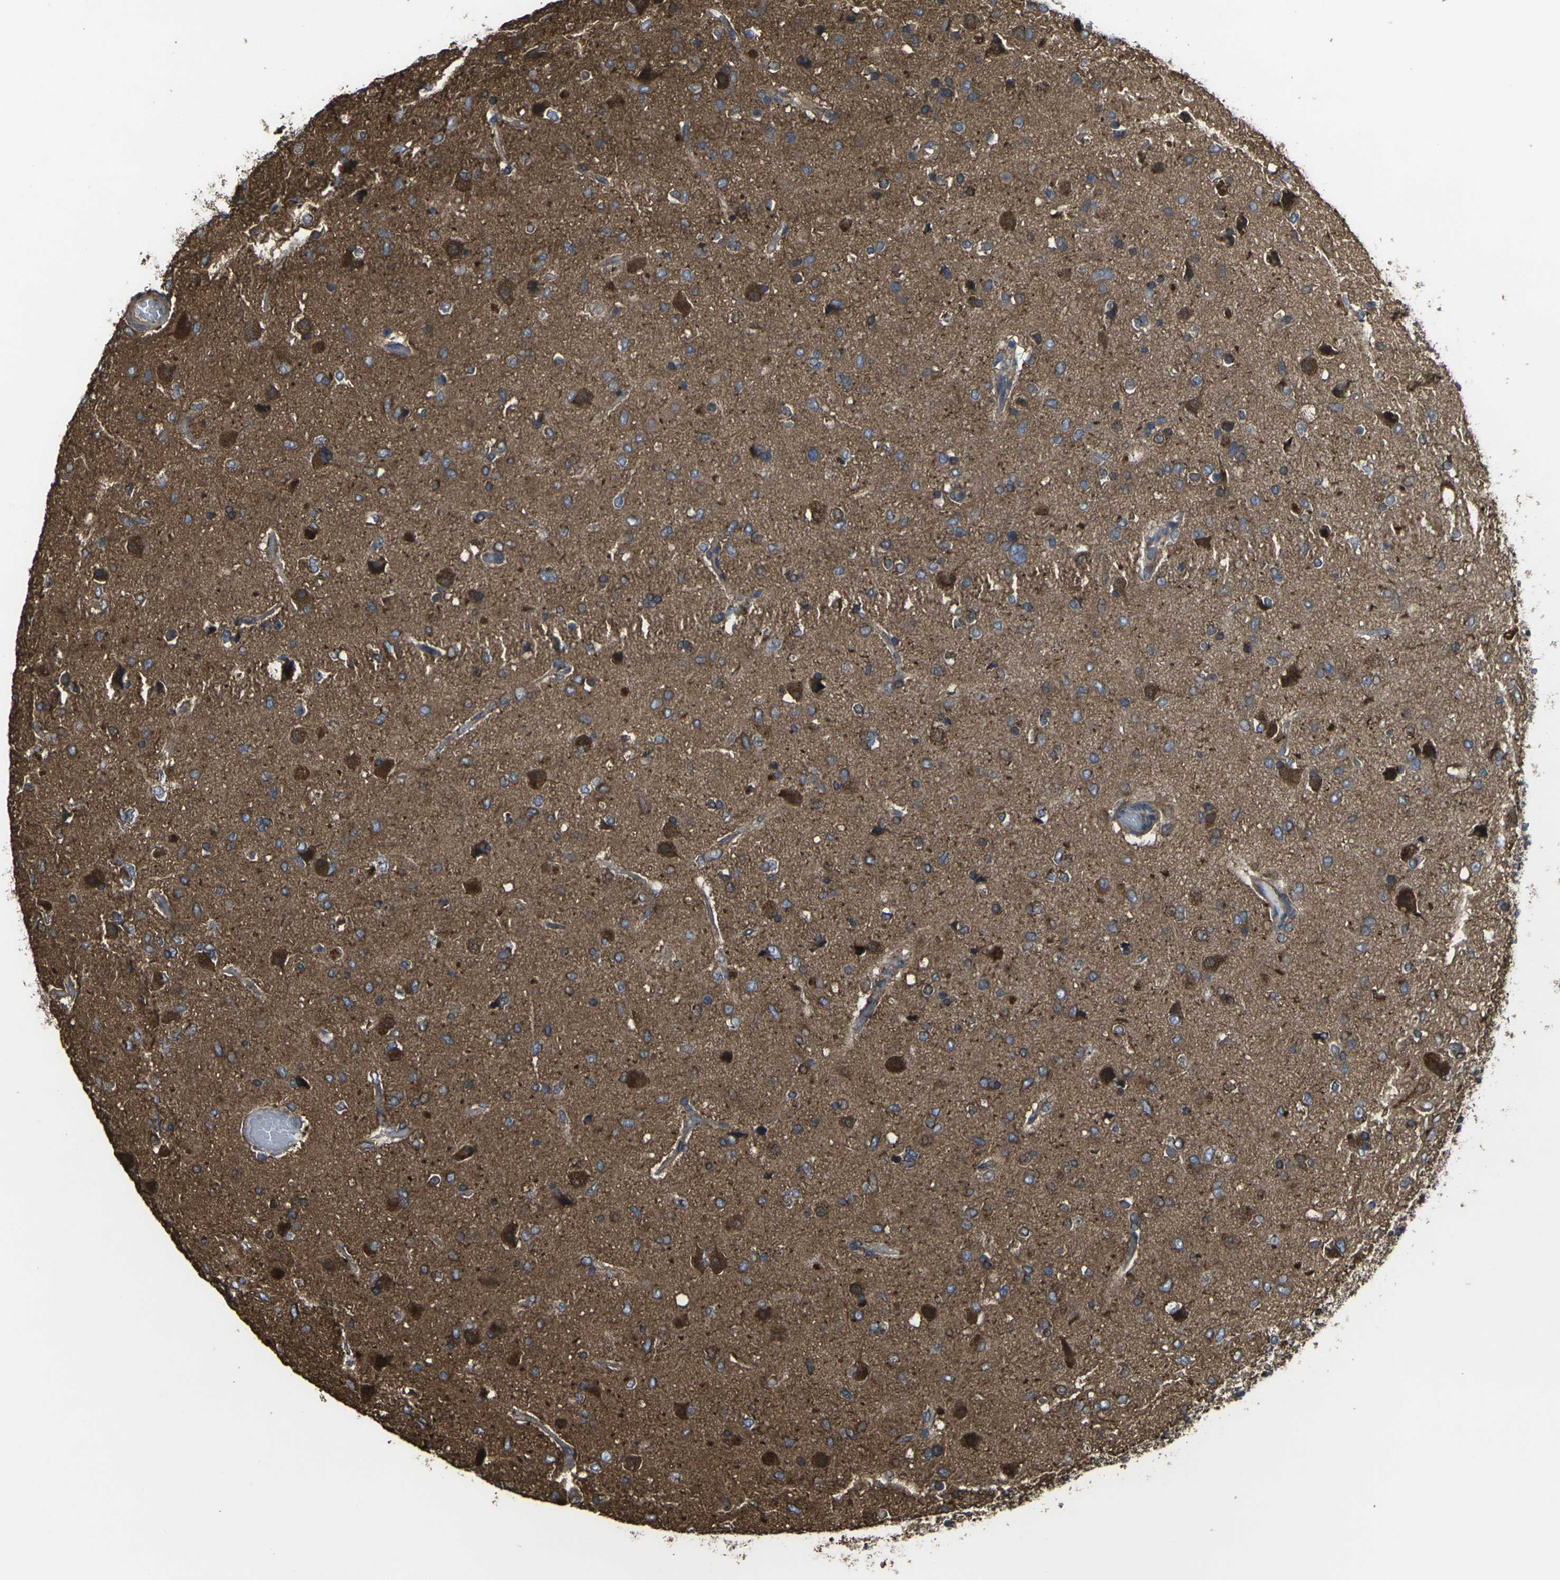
{"staining": {"intensity": "moderate", "quantity": ">75%", "location": "cytoplasmic/membranous"}, "tissue": "glioma", "cell_type": "Tumor cells", "image_type": "cancer", "snomed": [{"axis": "morphology", "description": "Glioma, malignant, Low grade"}, {"axis": "topography", "description": "Brain"}], "caption": "The photomicrograph reveals staining of low-grade glioma (malignant), revealing moderate cytoplasmic/membranous protein positivity (brown color) within tumor cells.", "gene": "PRKACB", "patient": {"sex": "male", "age": 77}}